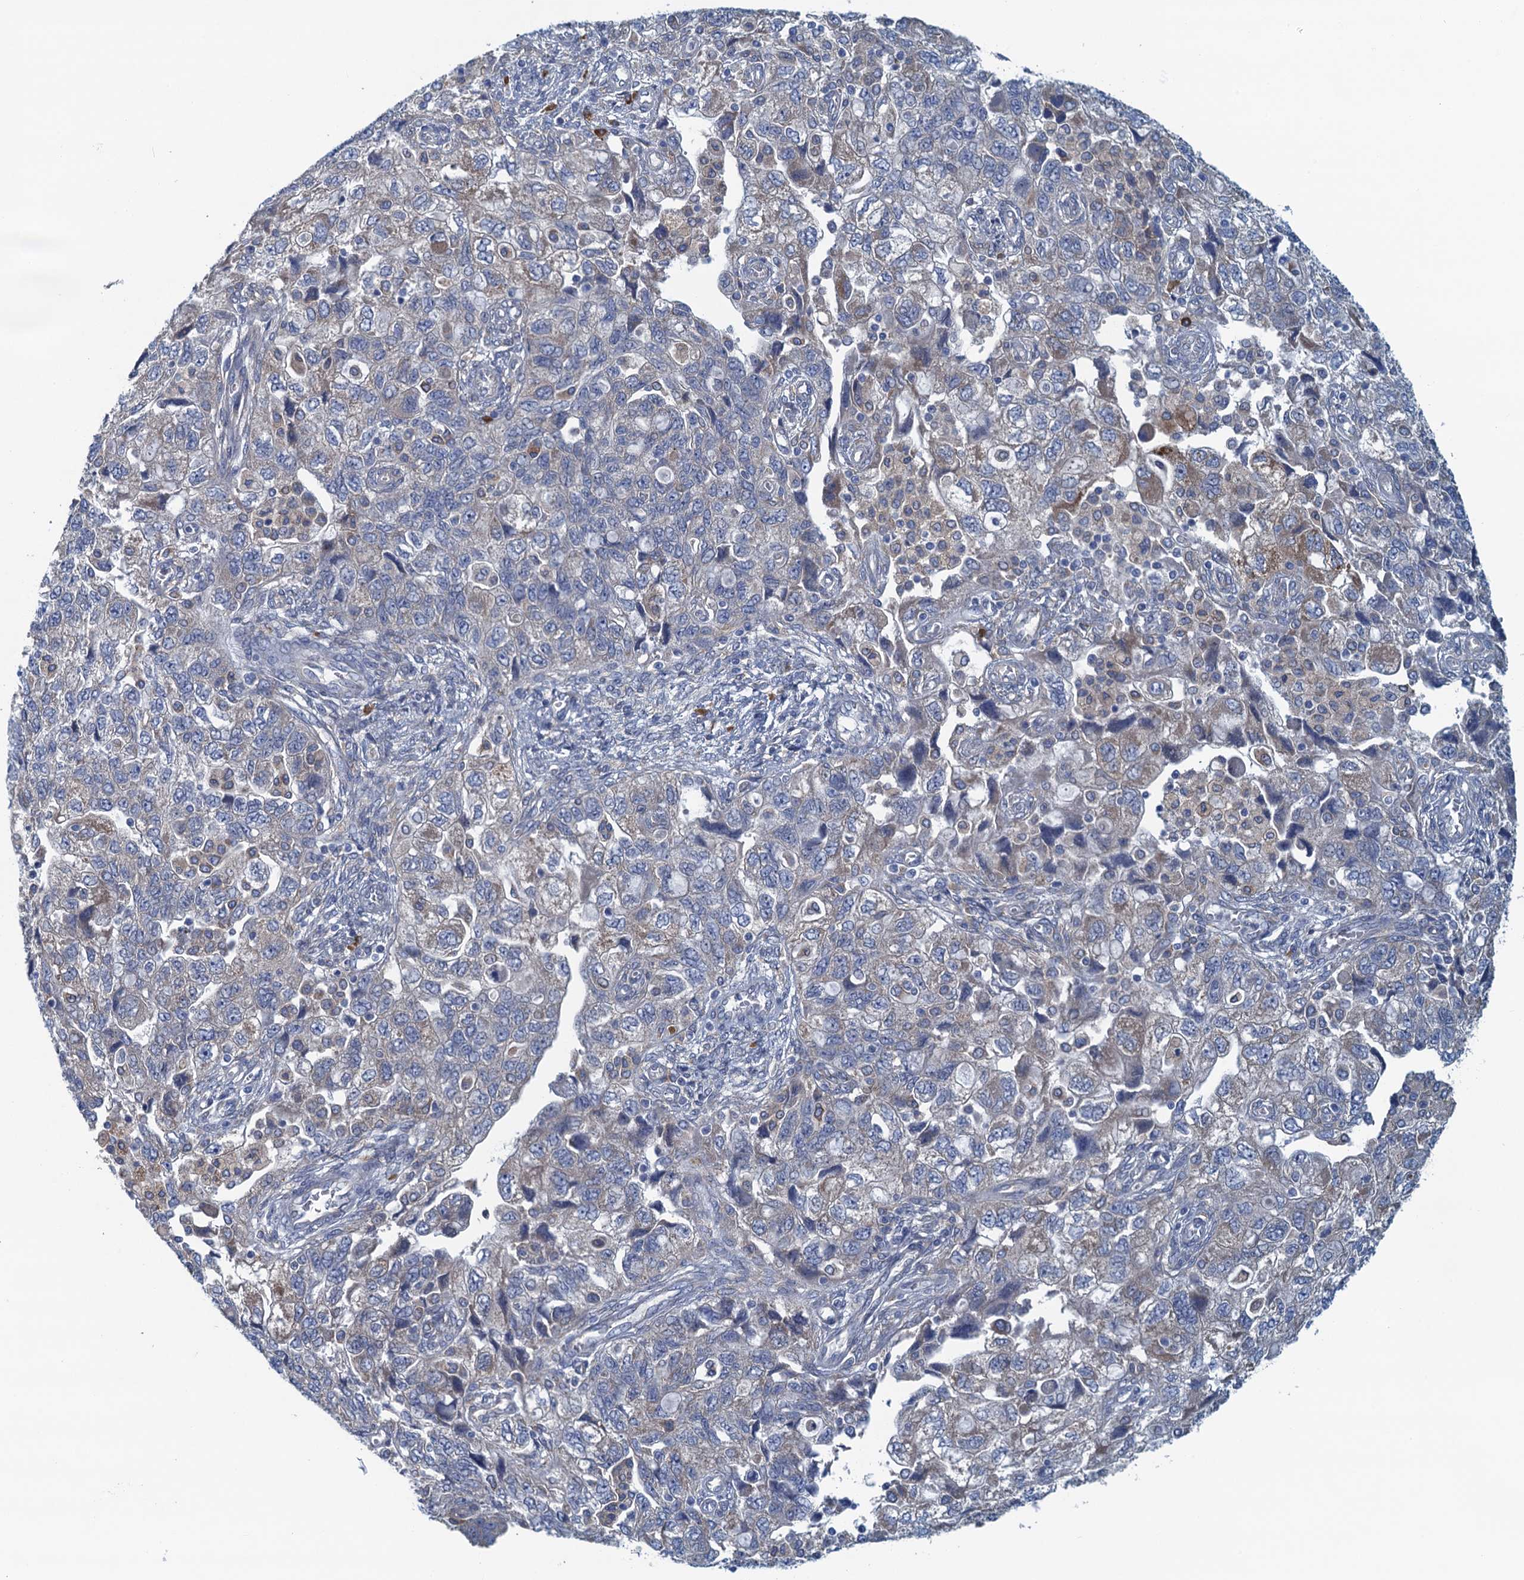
{"staining": {"intensity": "moderate", "quantity": "<25%", "location": "cytoplasmic/membranous"}, "tissue": "ovarian cancer", "cell_type": "Tumor cells", "image_type": "cancer", "snomed": [{"axis": "morphology", "description": "Carcinoma, NOS"}, {"axis": "morphology", "description": "Cystadenocarcinoma, serous, NOS"}, {"axis": "topography", "description": "Ovary"}], "caption": "A brown stain shows moderate cytoplasmic/membranous positivity of a protein in human ovarian cancer (carcinoma) tumor cells.", "gene": "MYDGF", "patient": {"sex": "female", "age": 69}}